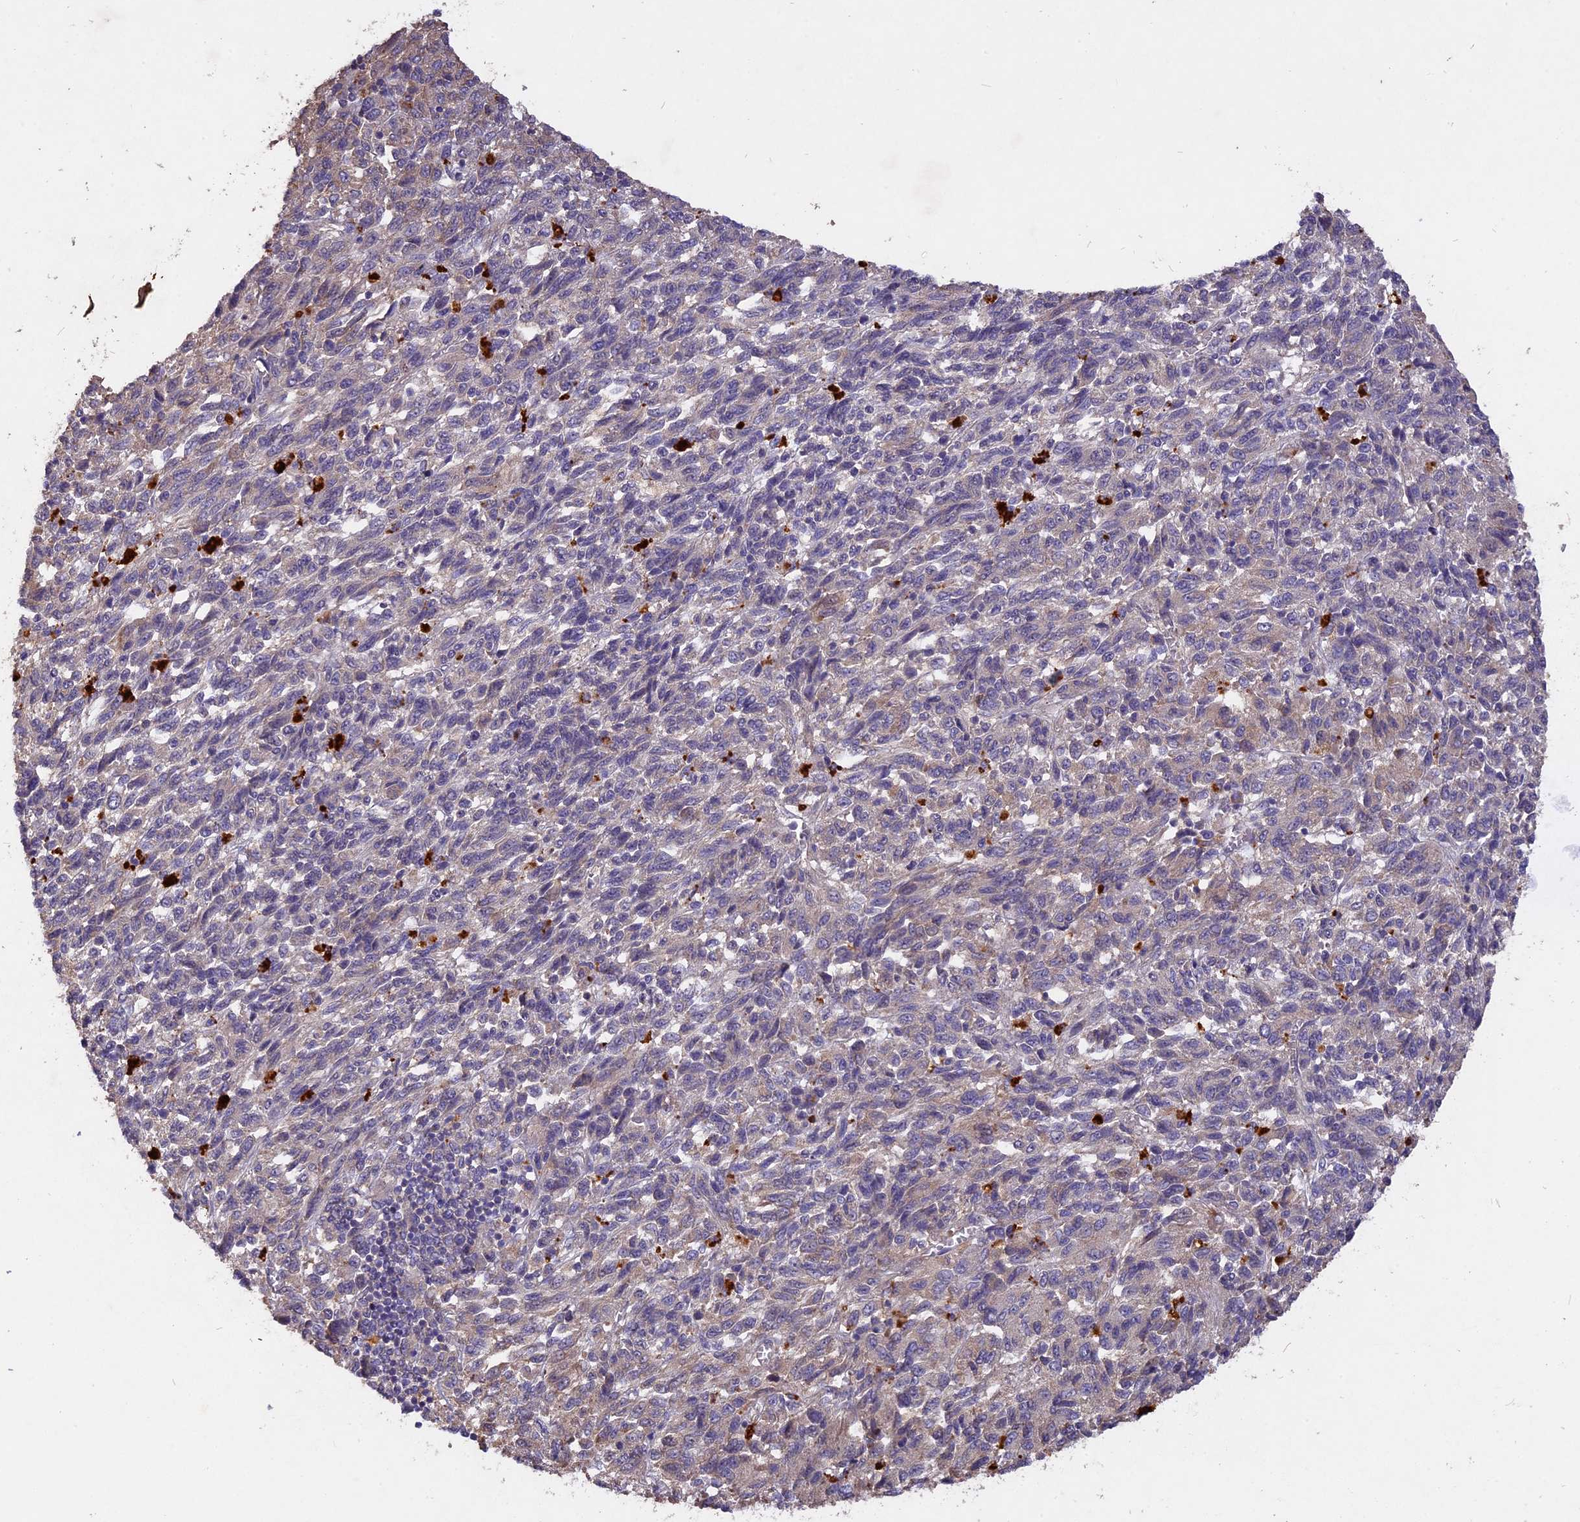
{"staining": {"intensity": "weak", "quantity": "25%-75%", "location": "cytoplasmic/membranous"}, "tissue": "melanoma", "cell_type": "Tumor cells", "image_type": "cancer", "snomed": [{"axis": "morphology", "description": "Malignant melanoma, Metastatic site"}, {"axis": "topography", "description": "Lung"}], "caption": "The micrograph demonstrates a brown stain indicating the presence of a protein in the cytoplasmic/membranous of tumor cells in malignant melanoma (metastatic site).", "gene": "SLC26A4", "patient": {"sex": "male", "age": 64}}